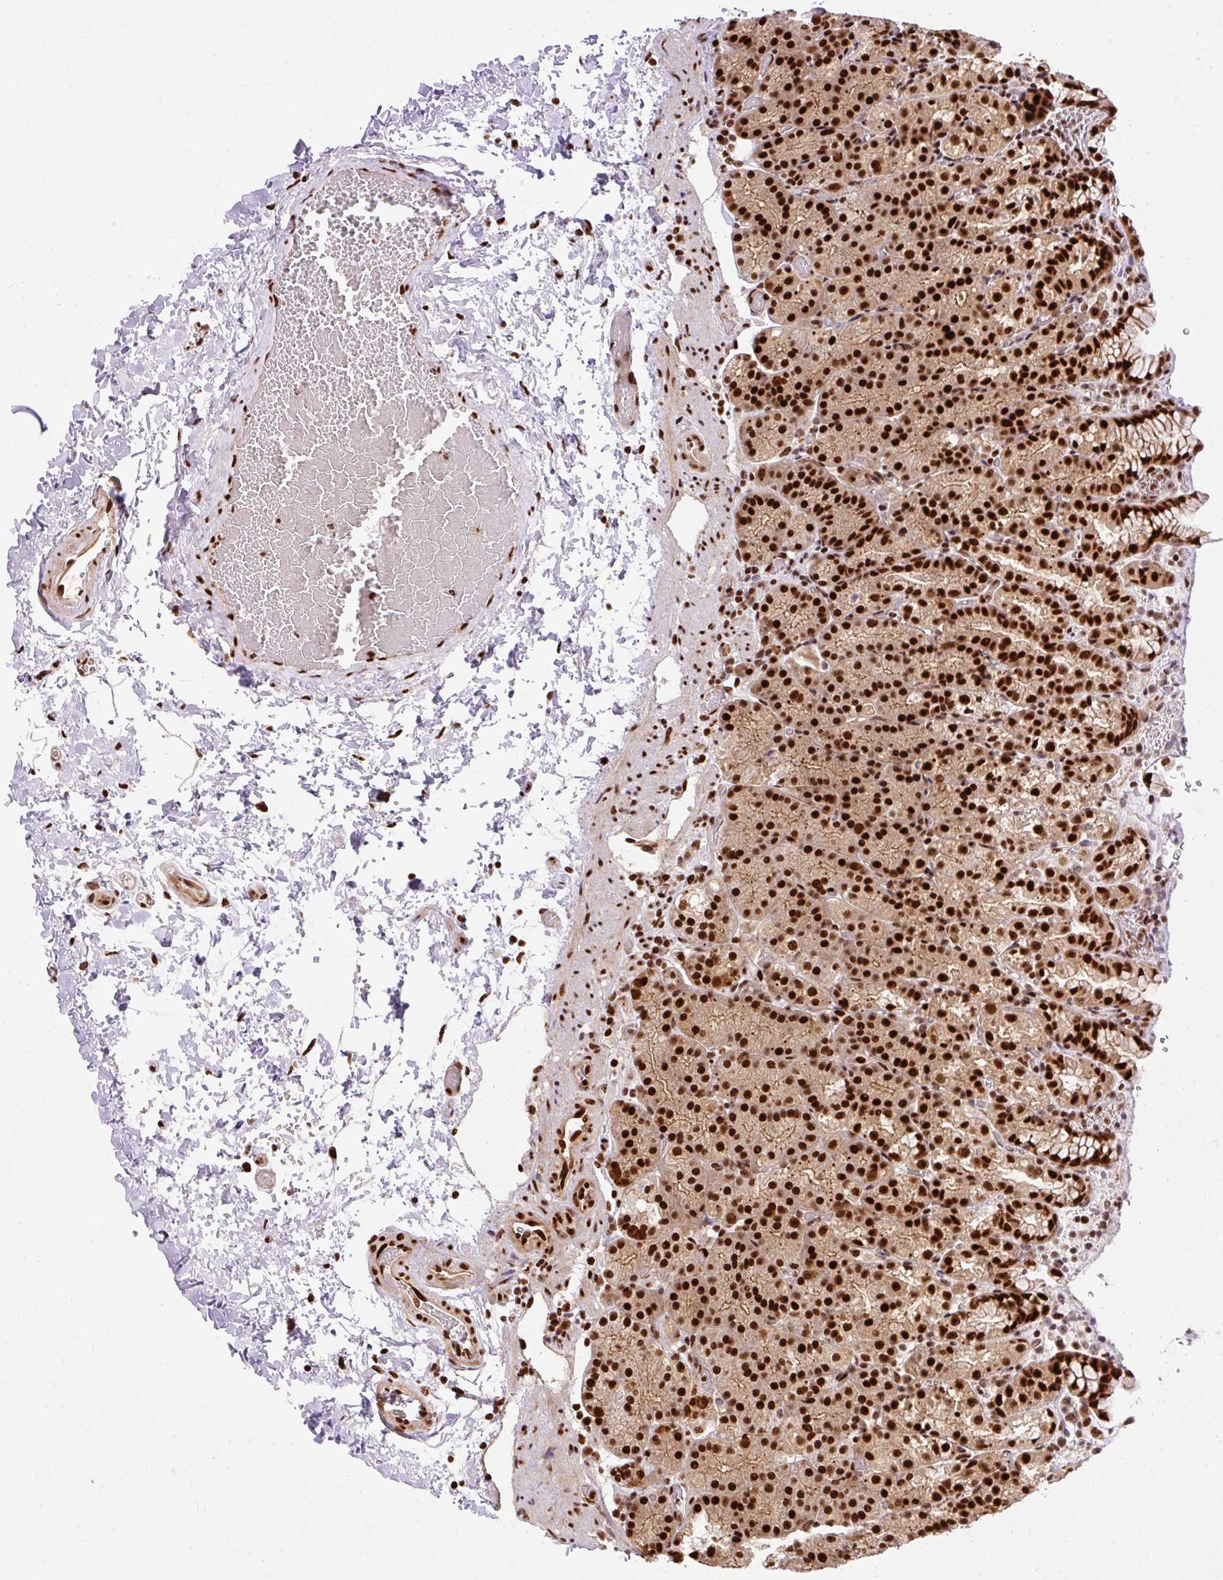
{"staining": {"intensity": "strong", "quantity": ">75%", "location": "nuclear"}, "tissue": "stomach", "cell_type": "Glandular cells", "image_type": "normal", "snomed": [{"axis": "morphology", "description": "Normal tissue, NOS"}, {"axis": "topography", "description": "Stomach, upper"}], "caption": "Stomach was stained to show a protein in brown. There is high levels of strong nuclear expression in about >75% of glandular cells.", "gene": "MECOM", "patient": {"sex": "female", "age": 81}}